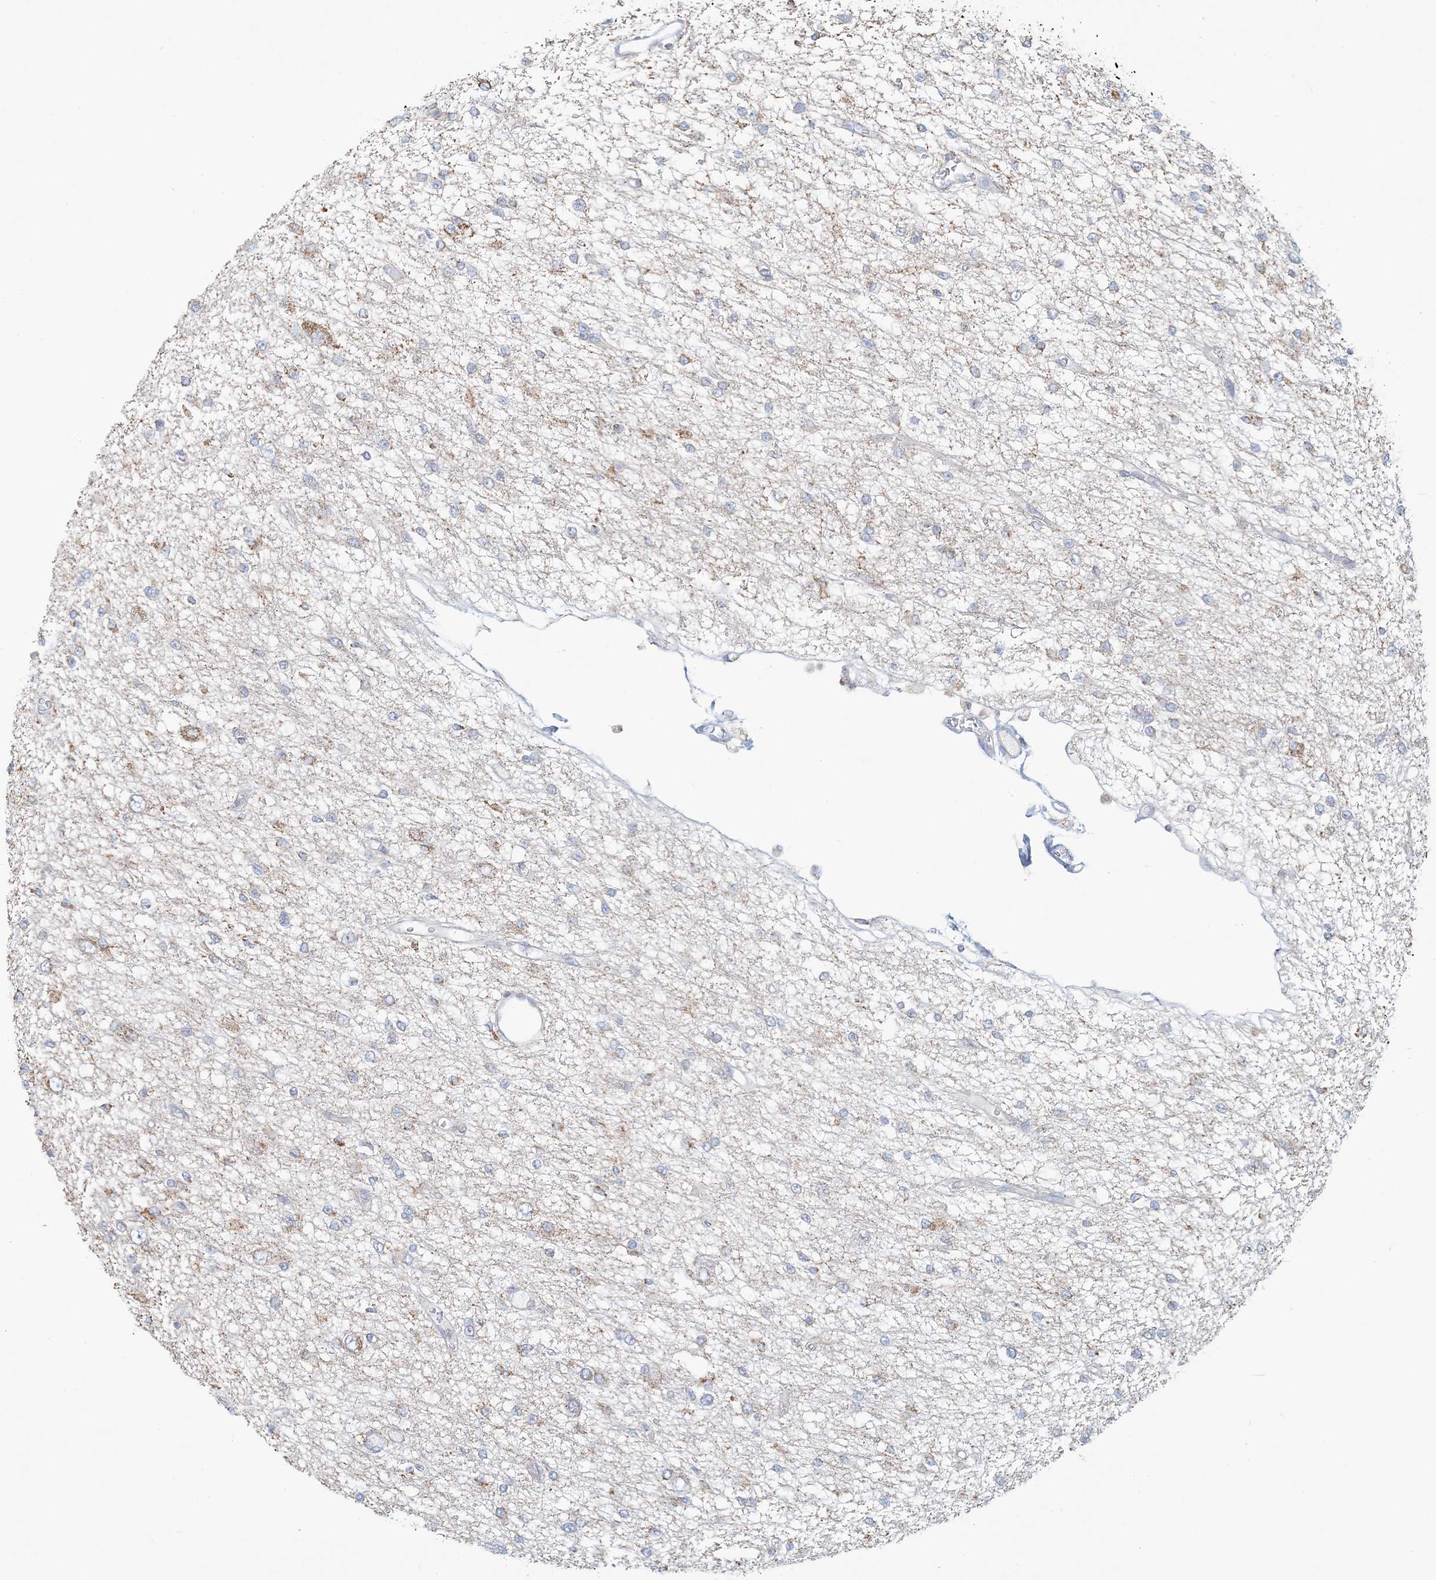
{"staining": {"intensity": "negative", "quantity": "none", "location": "none"}, "tissue": "glioma", "cell_type": "Tumor cells", "image_type": "cancer", "snomed": [{"axis": "morphology", "description": "Glioma, malignant, Low grade"}, {"axis": "topography", "description": "Brain"}], "caption": "Tumor cells show no significant protein positivity in glioma.", "gene": "BDH1", "patient": {"sex": "male", "age": 38}}